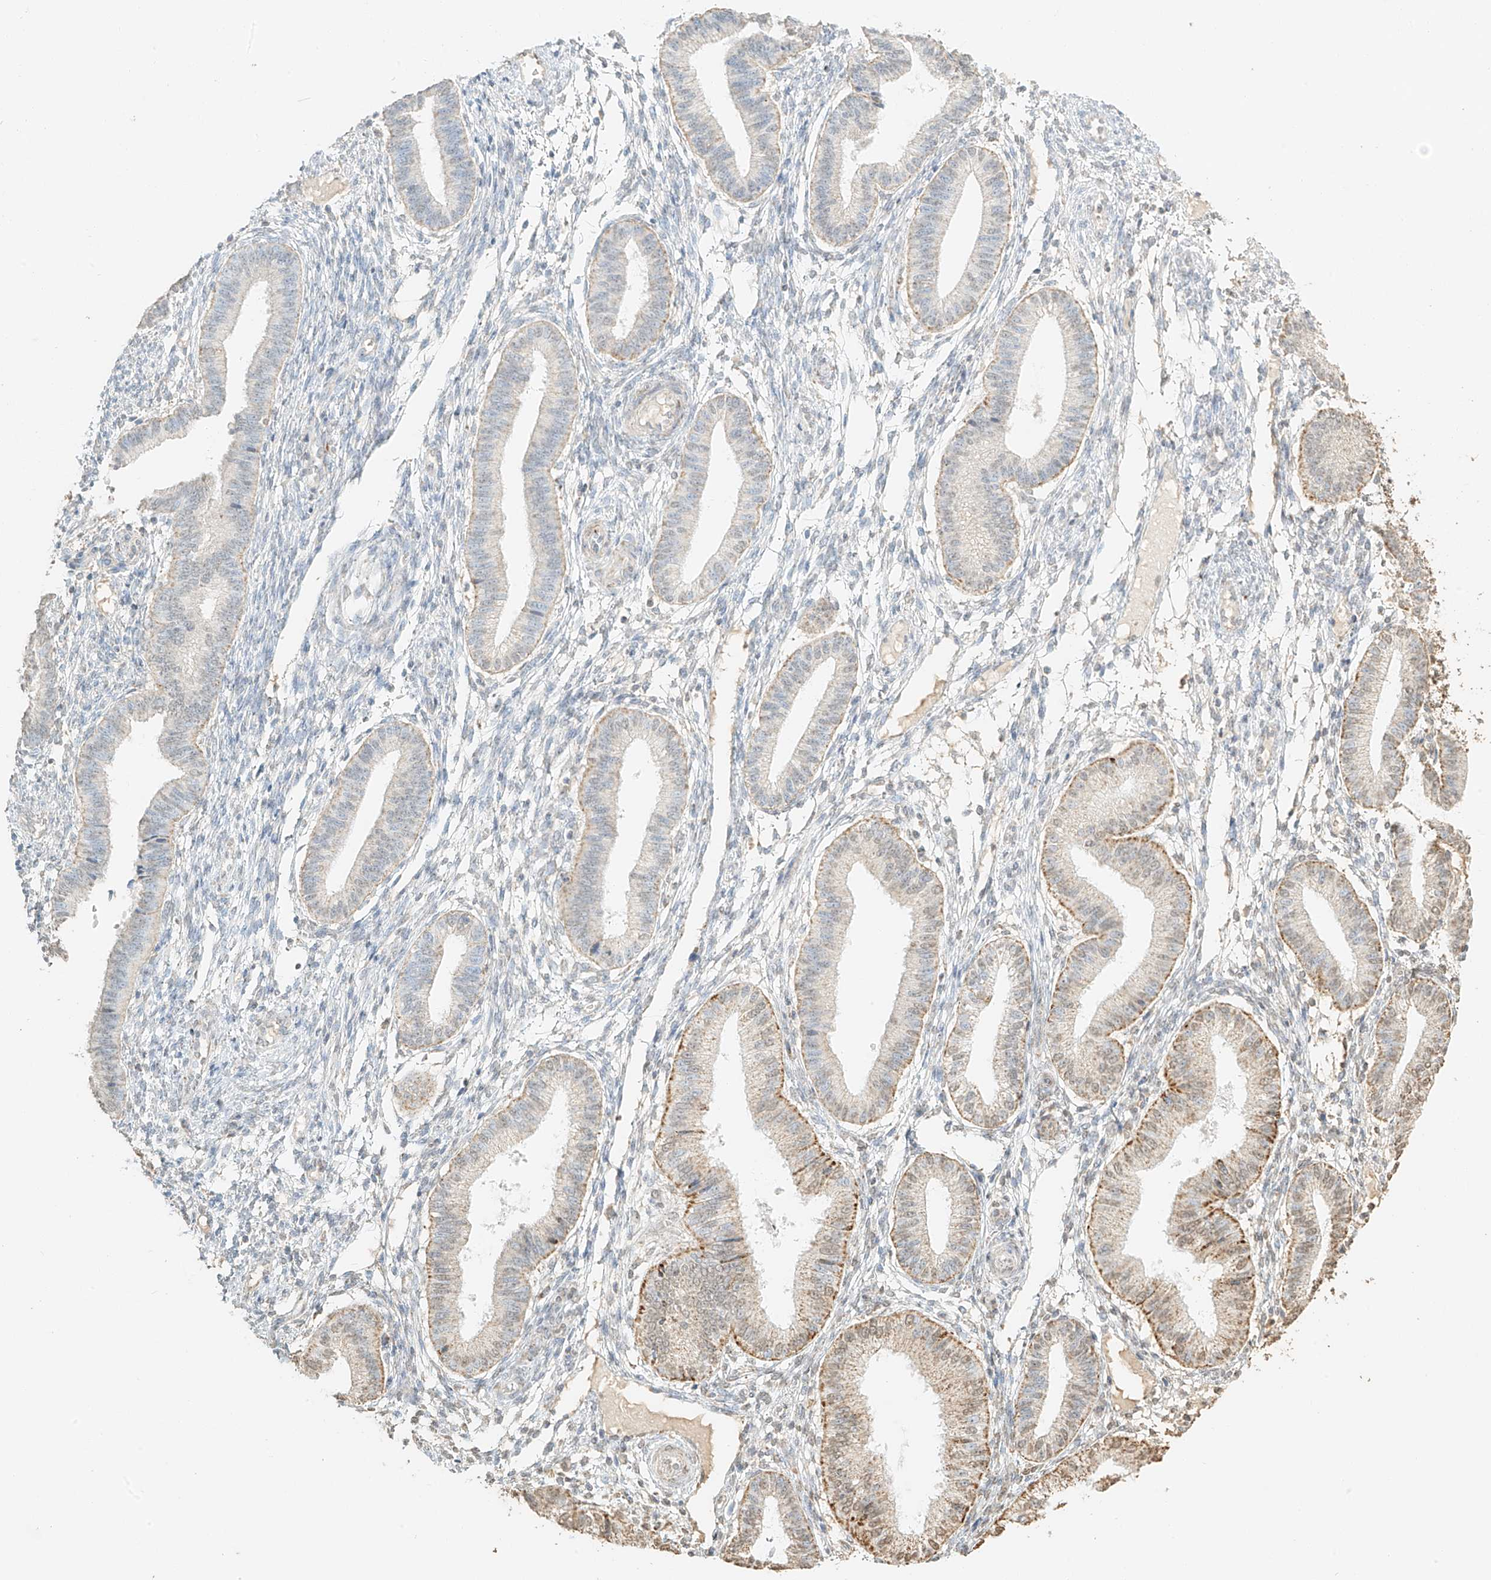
{"staining": {"intensity": "weak", "quantity": "25%-75%", "location": "cytoplasmic/membranous"}, "tissue": "endometrium", "cell_type": "Cells in endometrial stroma", "image_type": "normal", "snomed": [{"axis": "morphology", "description": "Normal tissue, NOS"}, {"axis": "topography", "description": "Endometrium"}], "caption": "This histopathology image demonstrates immunohistochemistry staining of normal human endometrium, with low weak cytoplasmic/membranous staining in about 25%-75% of cells in endometrial stroma.", "gene": "MIPEP", "patient": {"sex": "female", "age": 39}}